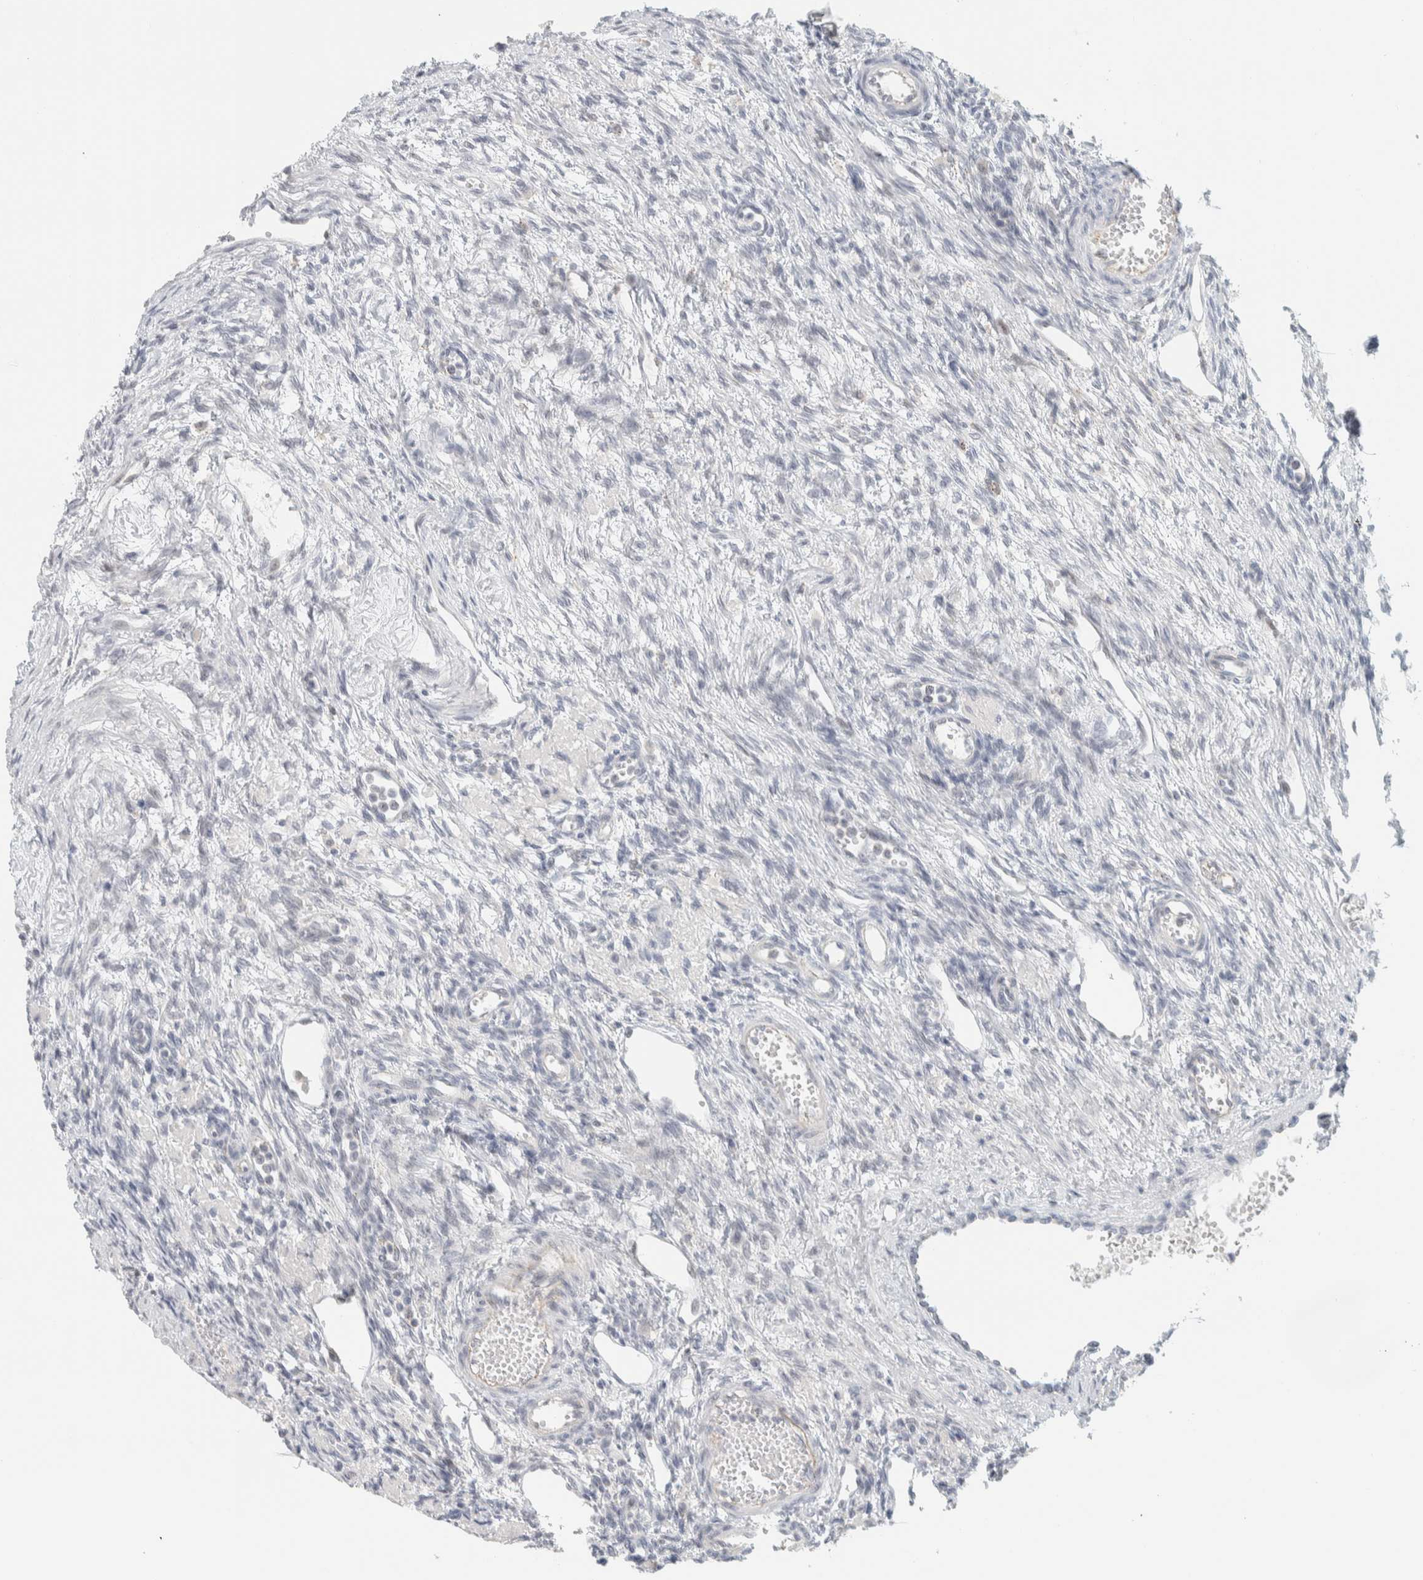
{"staining": {"intensity": "negative", "quantity": "none", "location": "none"}, "tissue": "ovary", "cell_type": "Ovarian stroma cells", "image_type": "normal", "snomed": [{"axis": "morphology", "description": "Normal tissue, NOS"}, {"axis": "topography", "description": "Ovary"}], "caption": "Benign ovary was stained to show a protein in brown. There is no significant expression in ovarian stroma cells.", "gene": "CDH17", "patient": {"sex": "female", "age": 33}}